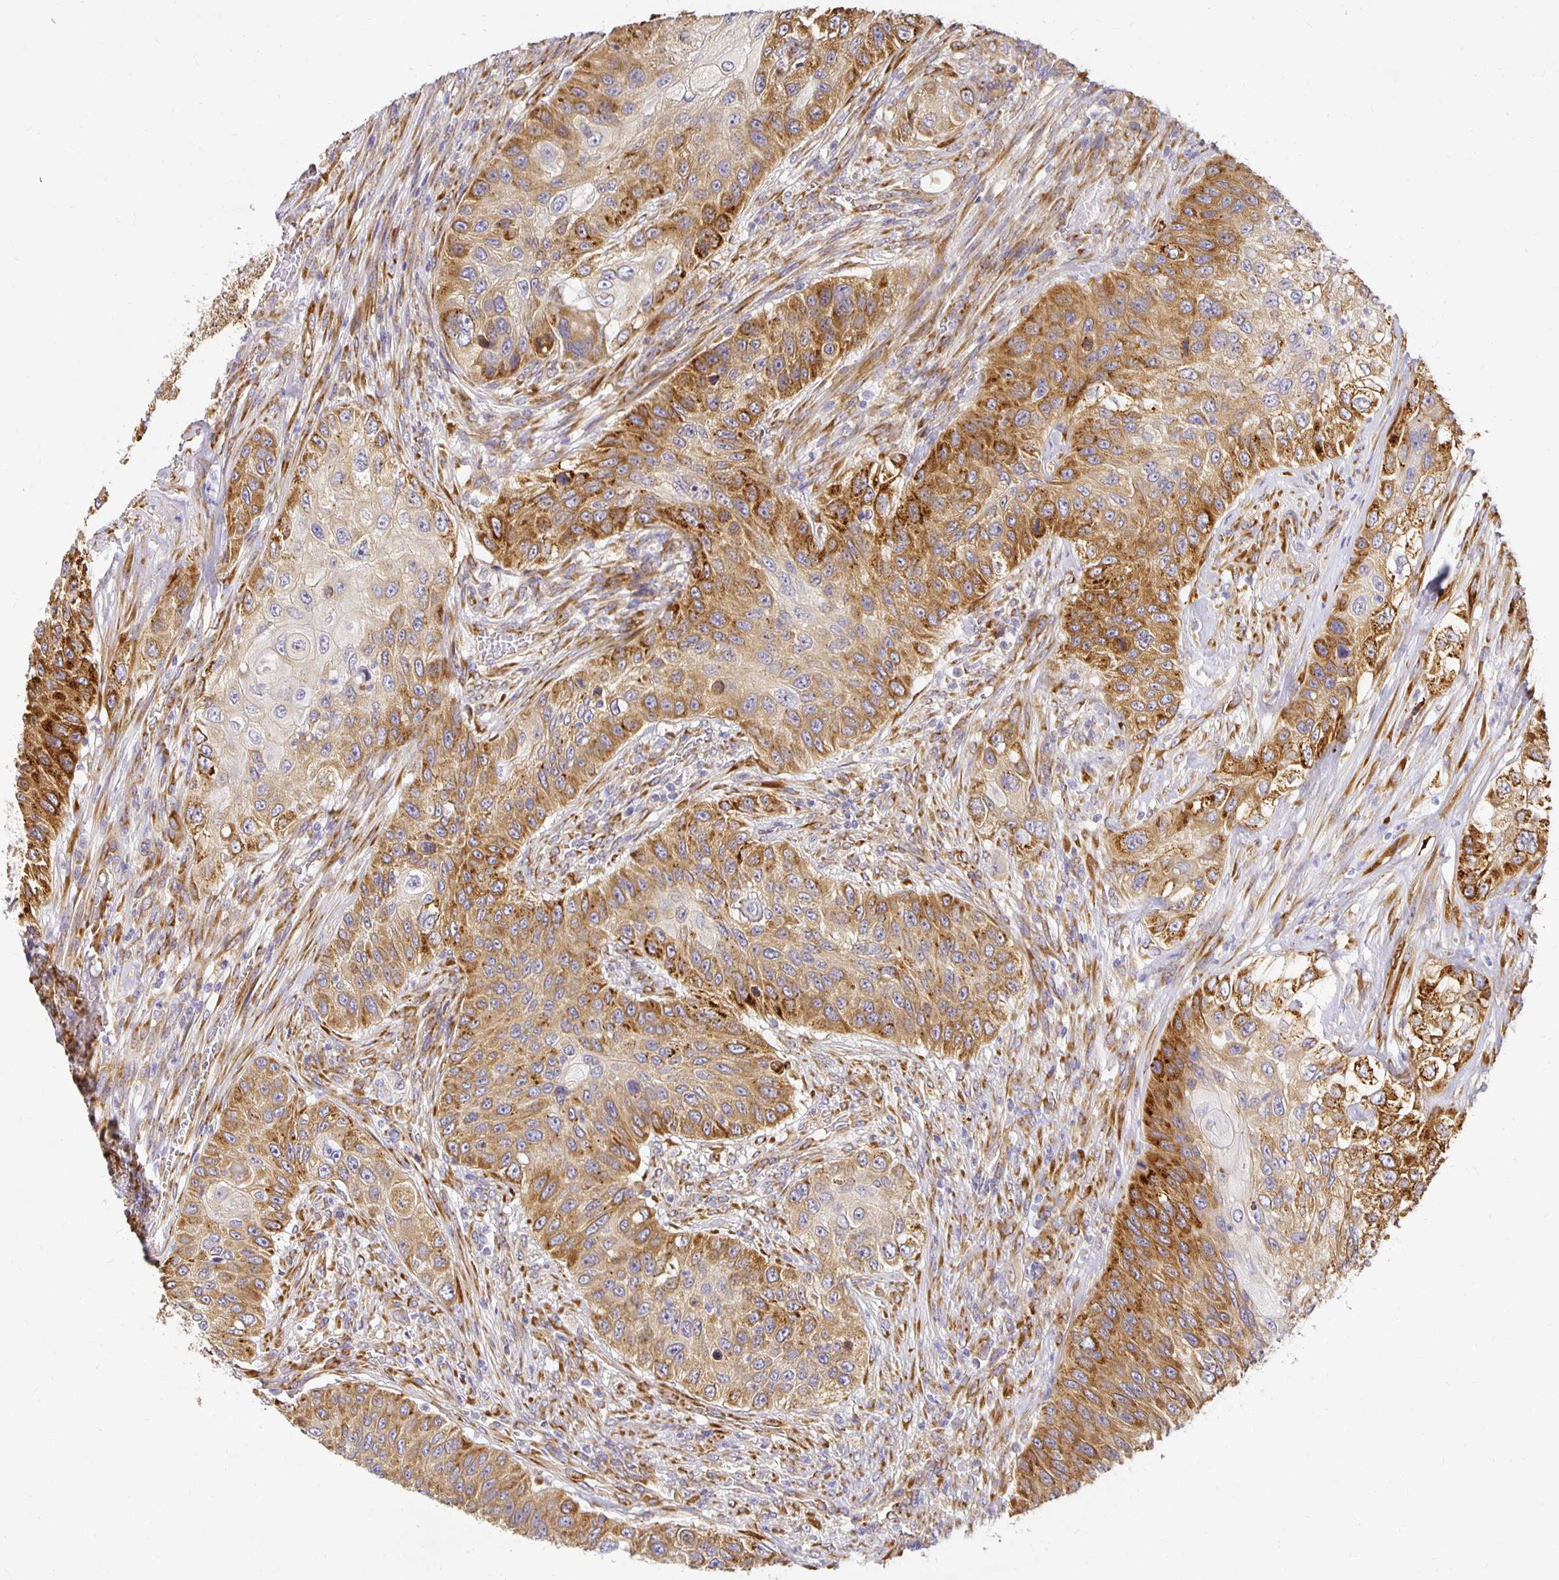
{"staining": {"intensity": "strong", "quantity": "25%-75%", "location": "cytoplasmic/membranous"}, "tissue": "urothelial cancer", "cell_type": "Tumor cells", "image_type": "cancer", "snomed": [{"axis": "morphology", "description": "Urothelial carcinoma, High grade"}, {"axis": "topography", "description": "Urinary bladder"}], "caption": "Strong cytoplasmic/membranous expression for a protein is present in about 25%-75% of tumor cells of high-grade urothelial carcinoma using immunohistochemistry (IHC).", "gene": "PLOD1", "patient": {"sex": "female", "age": 60}}